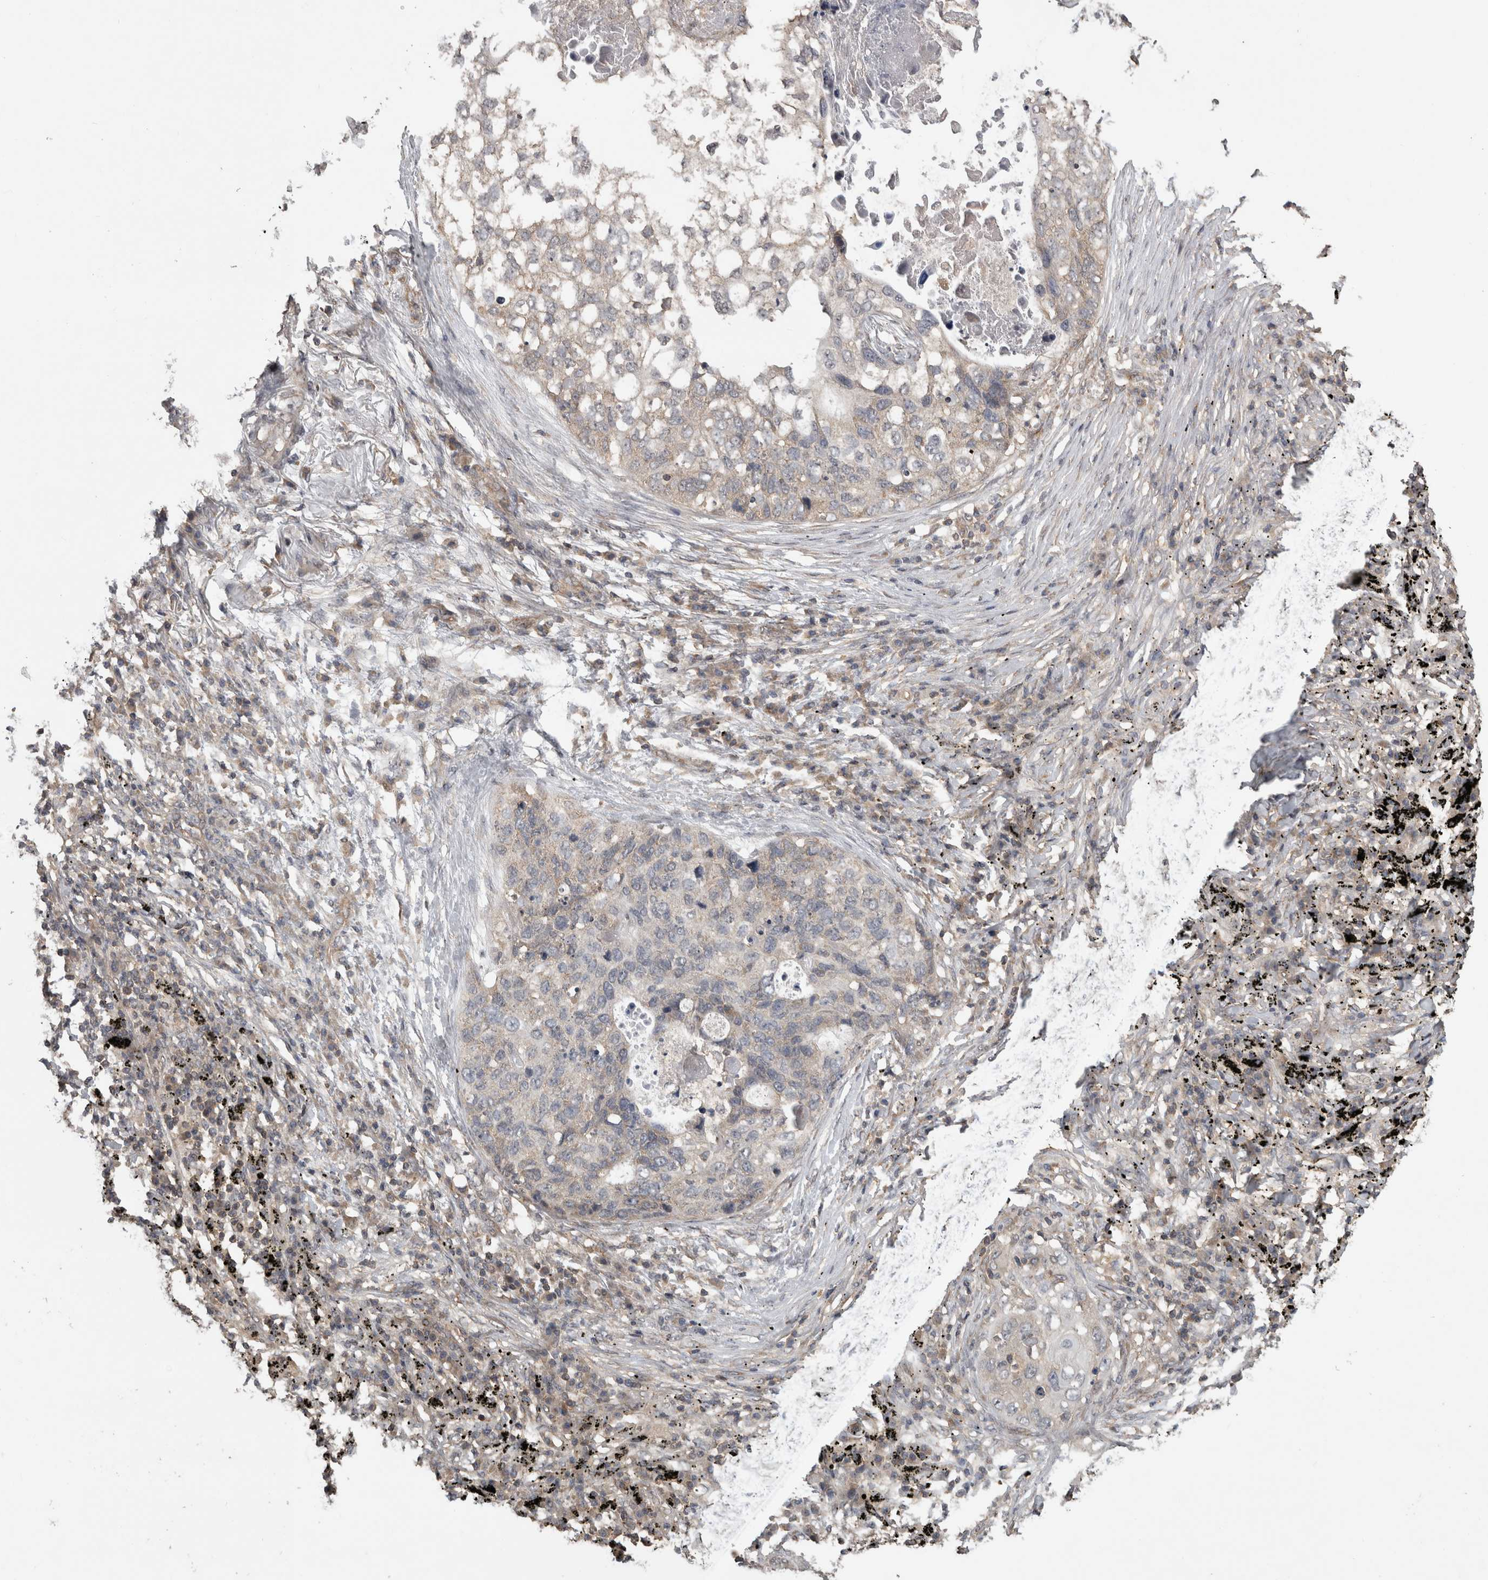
{"staining": {"intensity": "negative", "quantity": "none", "location": "none"}, "tissue": "lung cancer", "cell_type": "Tumor cells", "image_type": "cancer", "snomed": [{"axis": "morphology", "description": "Squamous cell carcinoma, NOS"}, {"axis": "topography", "description": "Lung"}], "caption": "Immunohistochemical staining of human lung squamous cell carcinoma exhibits no significant expression in tumor cells. (DAB (3,3'-diaminobenzidine) IHC, high magnification).", "gene": "ATXN2", "patient": {"sex": "female", "age": 63}}